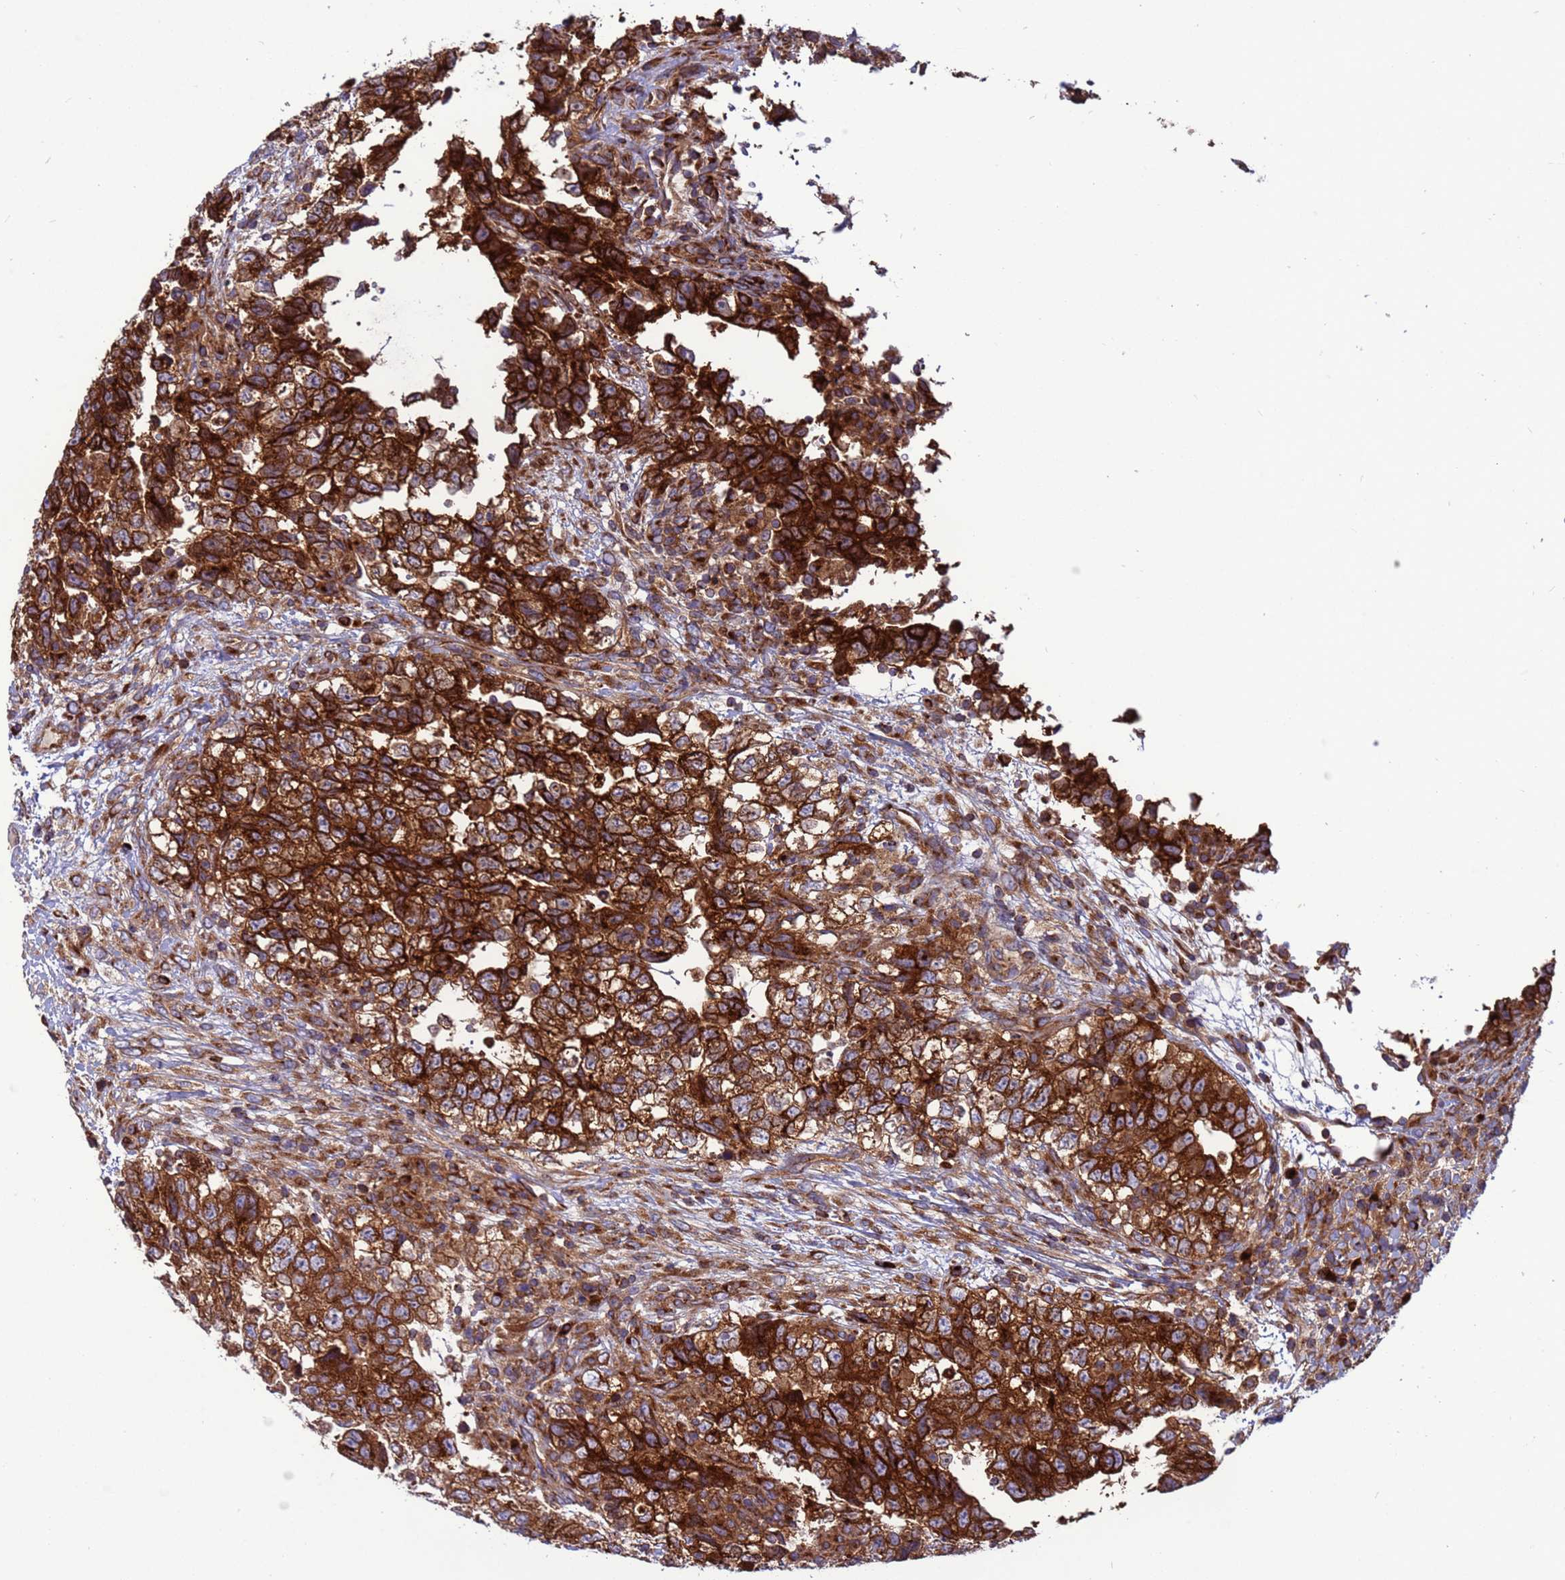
{"staining": {"intensity": "strong", "quantity": ">75%", "location": "cytoplasmic/membranous"}, "tissue": "testis cancer", "cell_type": "Tumor cells", "image_type": "cancer", "snomed": [{"axis": "morphology", "description": "Carcinoma, Embryonal, NOS"}, {"axis": "topography", "description": "Testis"}], "caption": "Testis embryonal carcinoma stained for a protein demonstrates strong cytoplasmic/membranous positivity in tumor cells. (IHC, brightfield microscopy, high magnification).", "gene": "ZC3HAV1", "patient": {"sex": "male", "age": 37}}